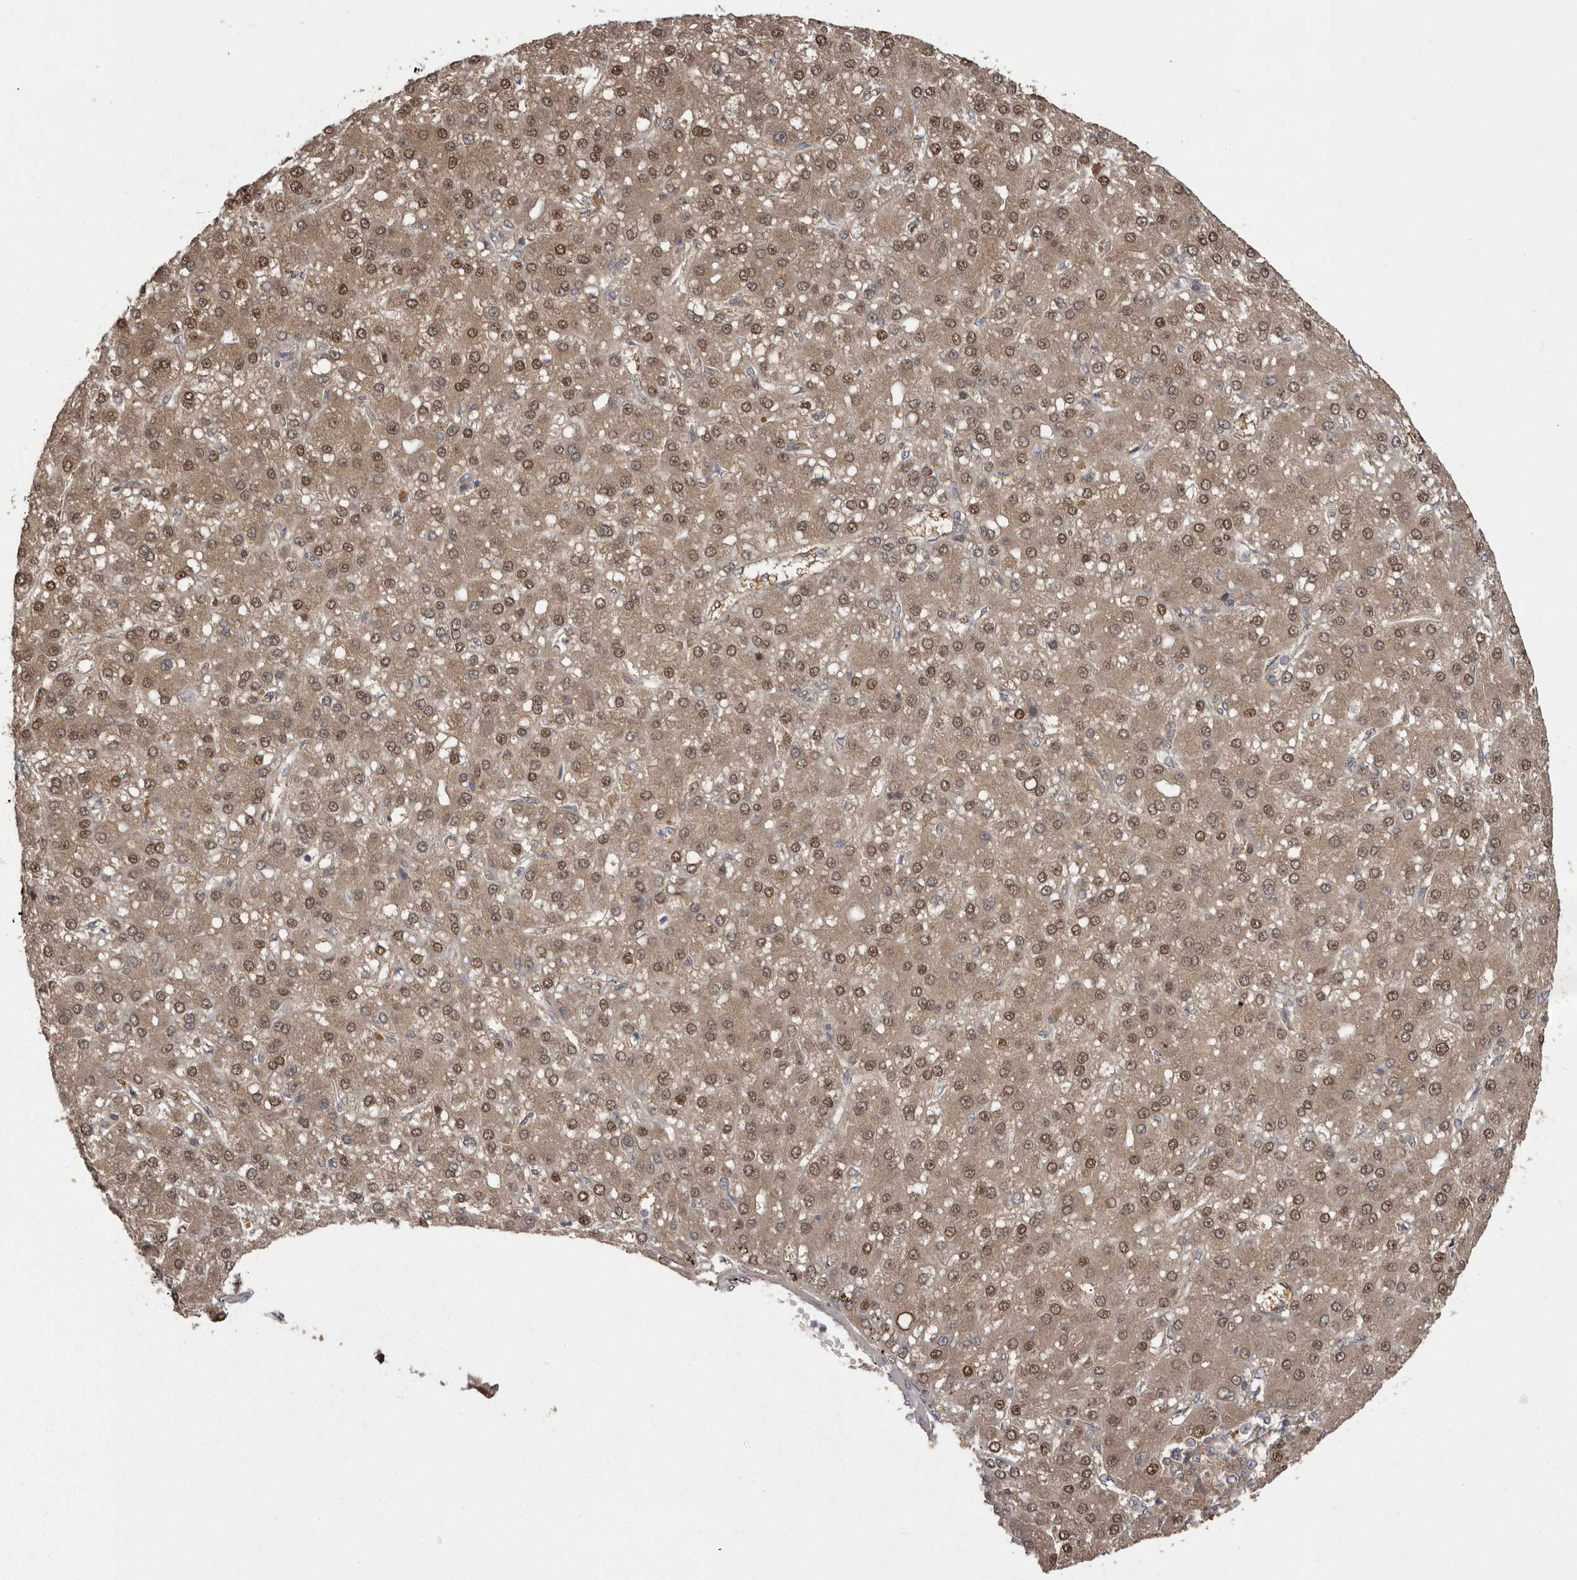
{"staining": {"intensity": "moderate", "quantity": ">75%", "location": "cytoplasmic/membranous,nuclear"}, "tissue": "liver cancer", "cell_type": "Tumor cells", "image_type": "cancer", "snomed": [{"axis": "morphology", "description": "Carcinoma, Hepatocellular, NOS"}, {"axis": "topography", "description": "Liver"}], "caption": "Immunohistochemical staining of human liver hepatocellular carcinoma shows moderate cytoplasmic/membranous and nuclear protein positivity in about >75% of tumor cells.", "gene": "MDH1", "patient": {"sex": "male", "age": 67}}